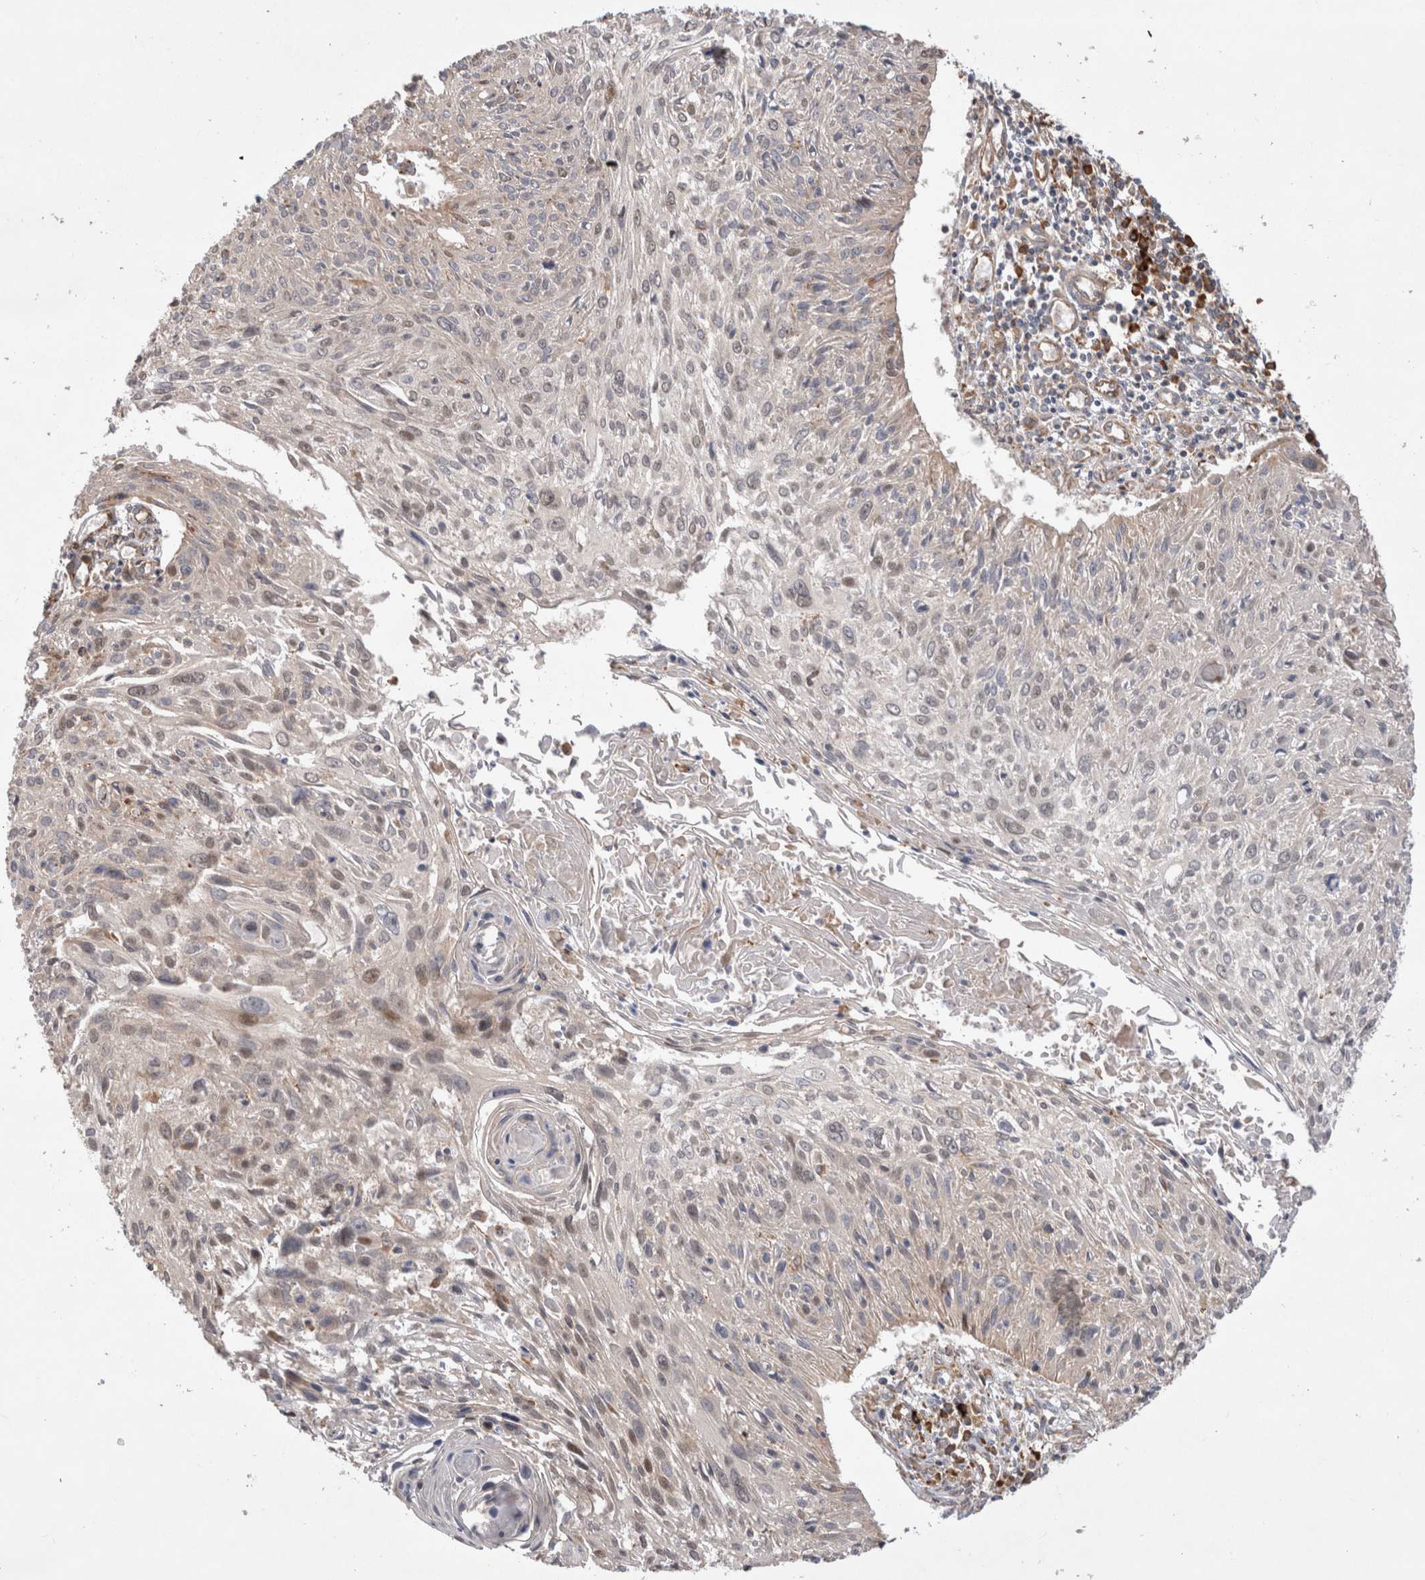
{"staining": {"intensity": "weak", "quantity": "<25%", "location": "cytoplasmic/membranous"}, "tissue": "cervical cancer", "cell_type": "Tumor cells", "image_type": "cancer", "snomed": [{"axis": "morphology", "description": "Squamous cell carcinoma, NOS"}, {"axis": "topography", "description": "Cervix"}], "caption": "There is no significant positivity in tumor cells of cervical cancer (squamous cell carcinoma). Brightfield microscopy of immunohistochemistry stained with DAB (brown) and hematoxylin (blue), captured at high magnification.", "gene": "PDCD10", "patient": {"sex": "female", "age": 51}}